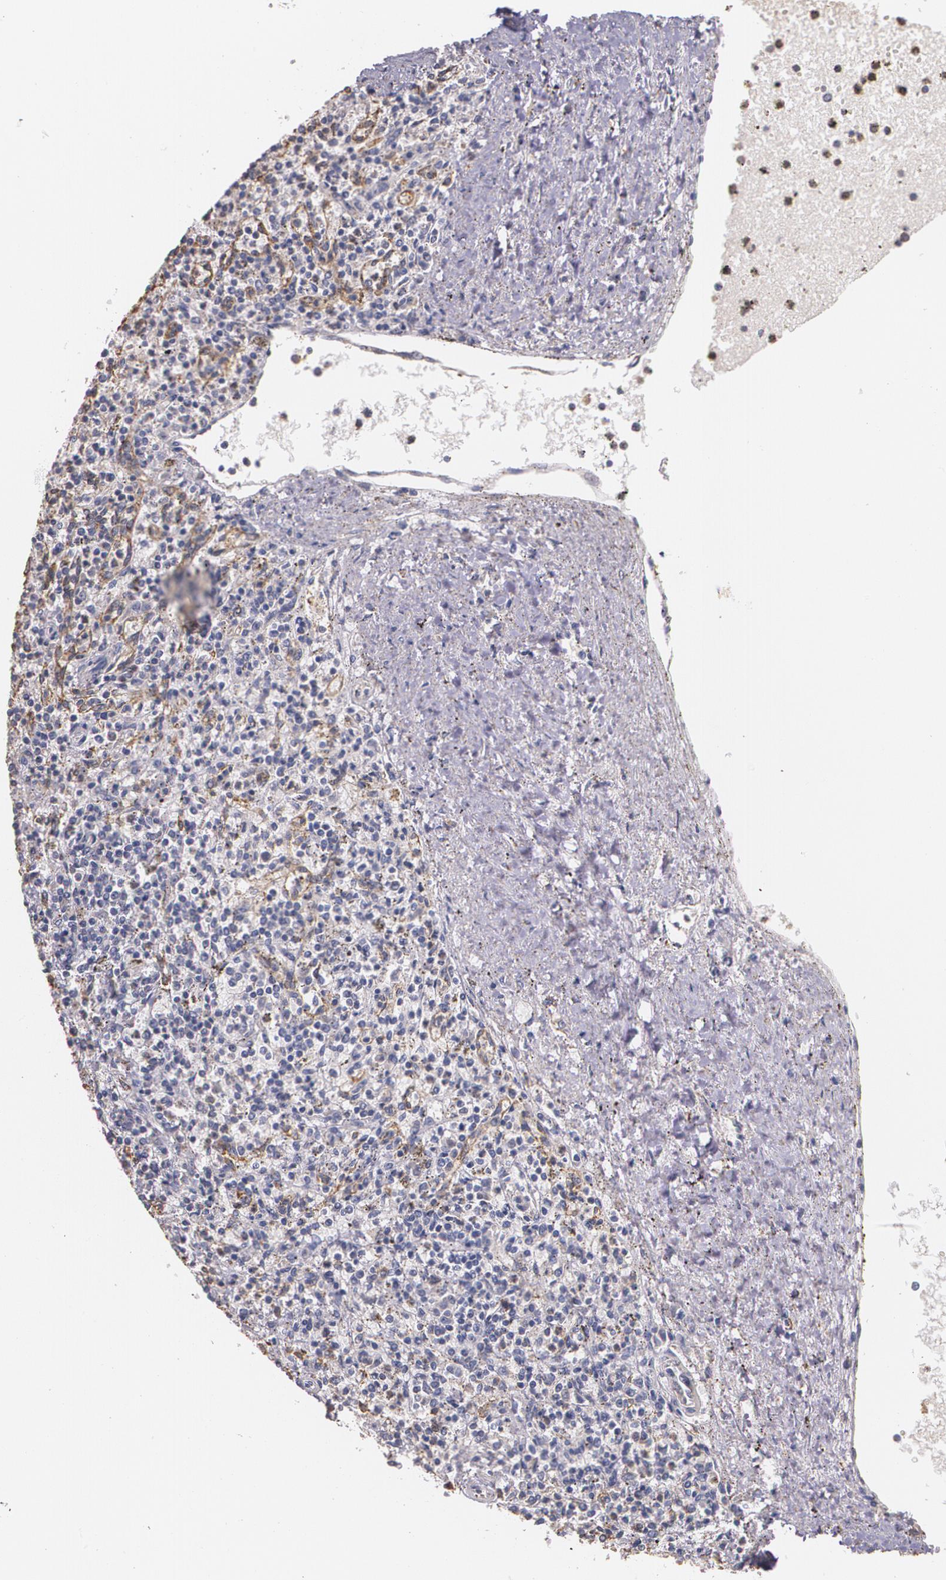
{"staining": {"intensity": "weak", "quantity": "<25%", "location": "cytoplasmic/membranous"}, "tissue": "spleen", "cell_type": "Cells in red pulp", "image_type": "normal", "snomed": [{"axis": "morphology", "description": "Normal tissue, NOS"}, {"axis": "topography", "description": "Spleen"}], "caption": "Immunohistochemistry (IHC) of unremarkable spleen exhibits no positivity in cells in red pulp.", "gene": "ATF3", "patient": {"sex": "male", "age": 72}}